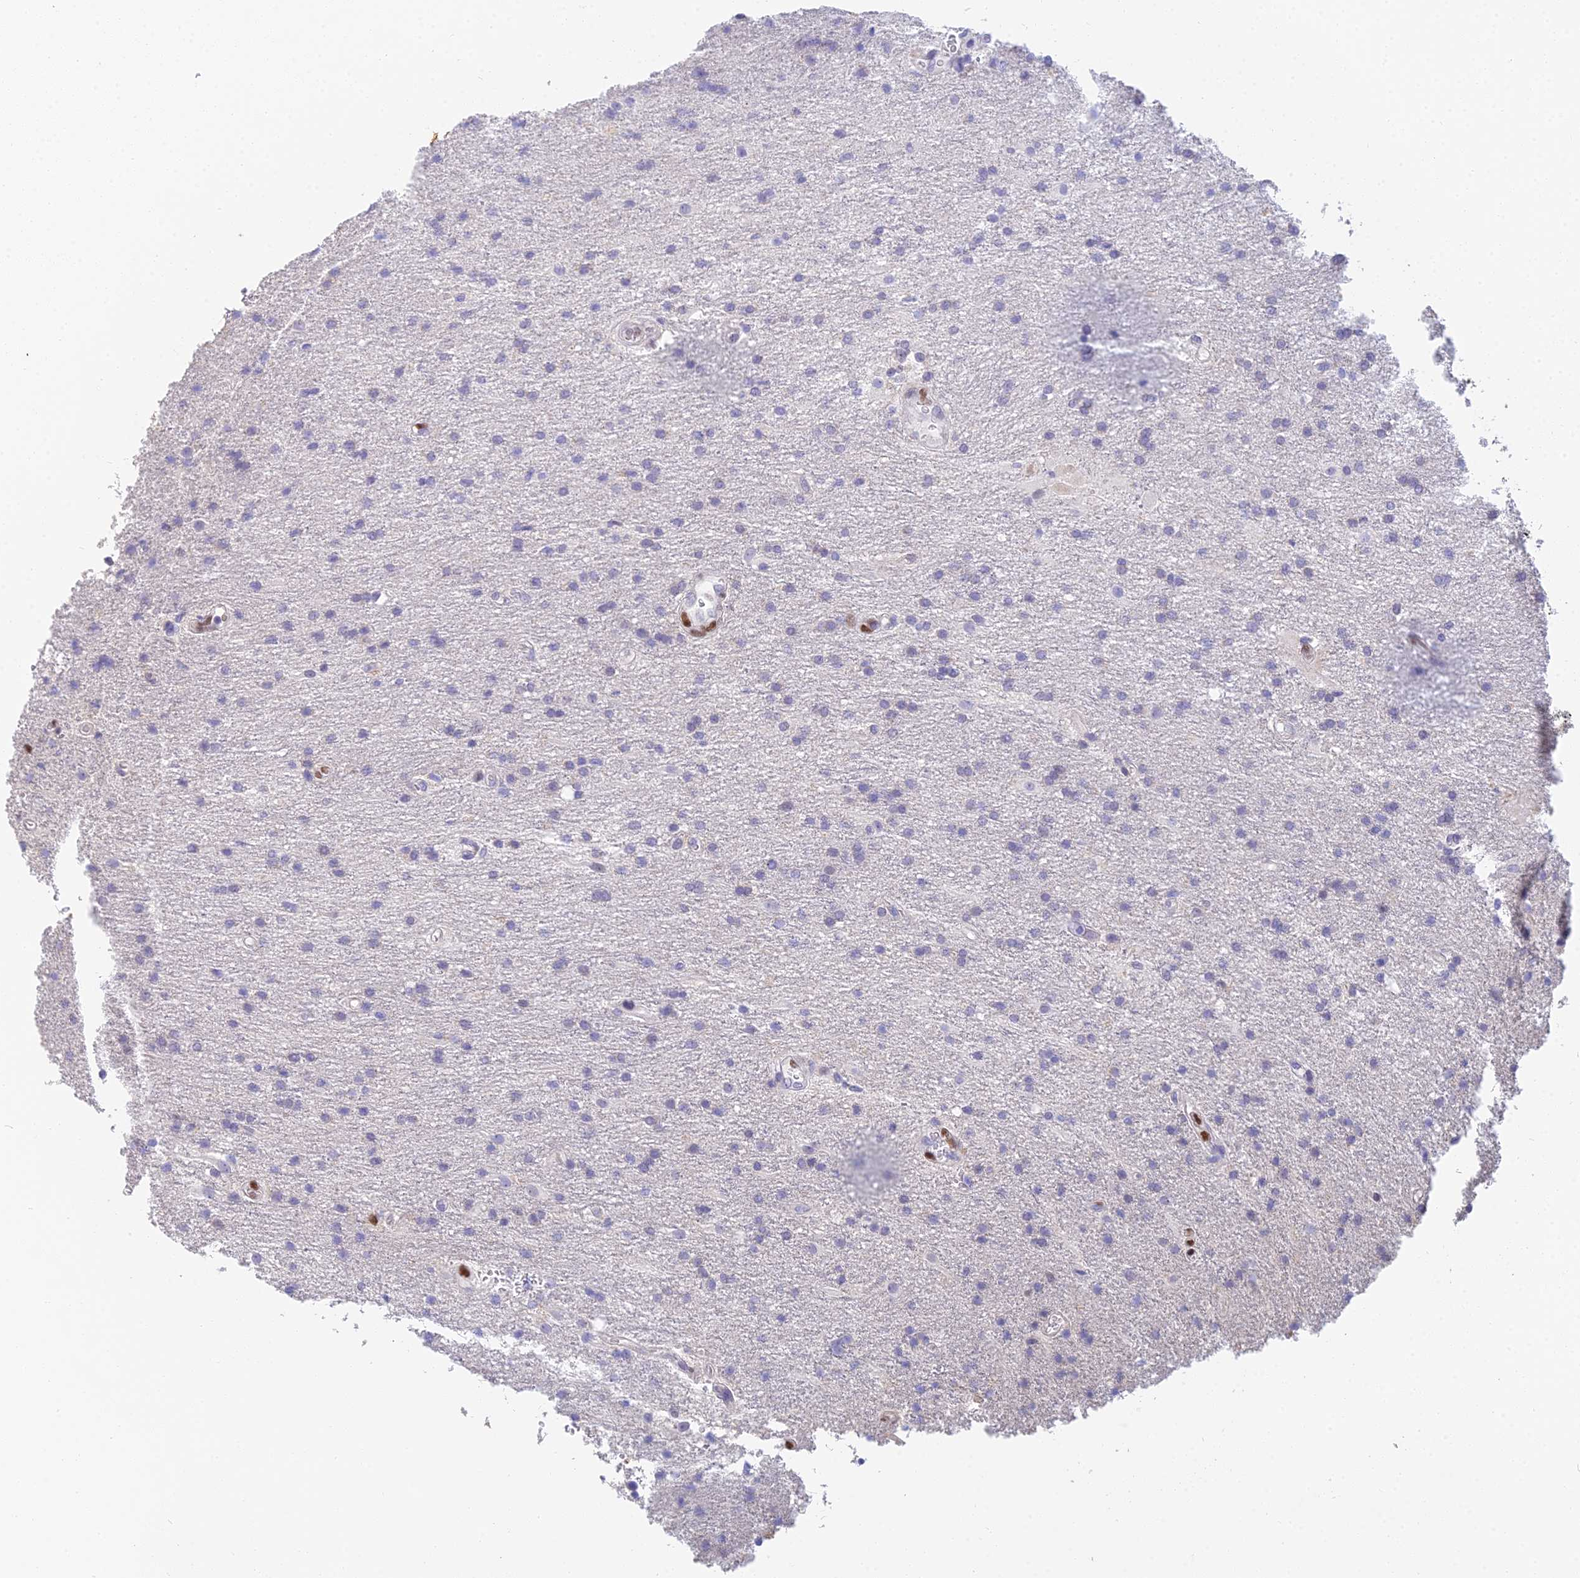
{"staining": {"intensity": "negative", "quantity": "none", "location": "none"}, "tissue": "glioma", "cell_type": "Tumor cells", "image_type": "cancer", "snomed": [{"axis": "morphology", "description": "Glioma, malignant, Low grade"}, {"axis": "topography", "description": "Brain"}], "caption": "An immunohistochemistry histopathology image of glioma is shown. There is no staining in tumor cells of glioma.", "gene": "MCM2", "patient": {"sex": "male", "age": 66}}